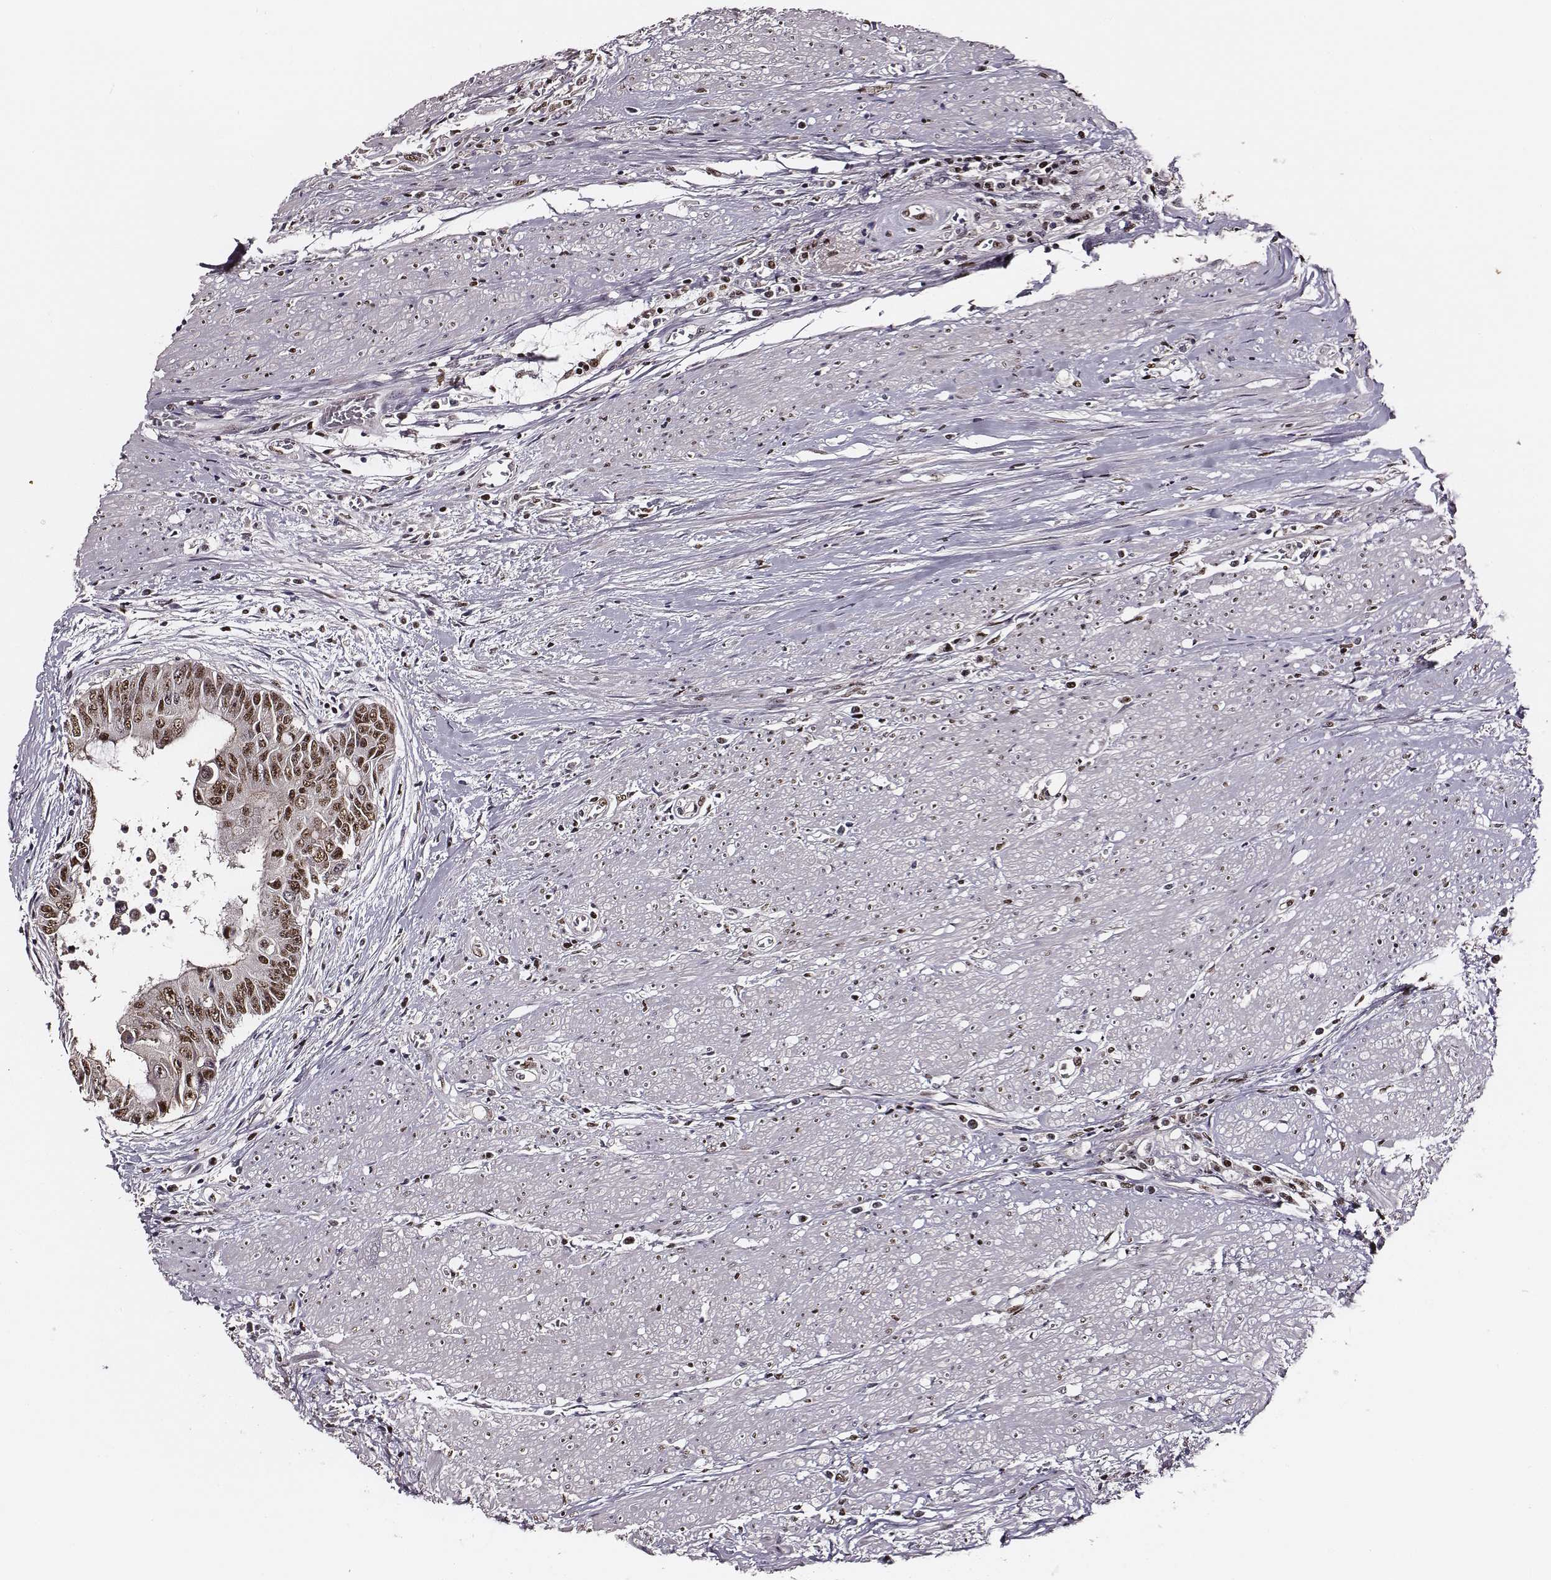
{"staining": {"intensity": "moderate", "quantity": ">75%", "location": "nuclear"}, "tissue": "colorectal cancer", "cell_type": "Tumor cells", "image_type": "cancer", "snomed": [{"axis": "morphology", "description": "Adenocarcinoma, NOS"}, {"axis": "topography", "description": "Rectum"}], "caption": "Immunohistochemical staining of human colorectal cancer (adenocarcinoma) displays medium levels of moderate nuclear positivity in approximately >75% of tumor cells.", "gene": "PPARA", "patient": {"sex": "male", "age": 59}}